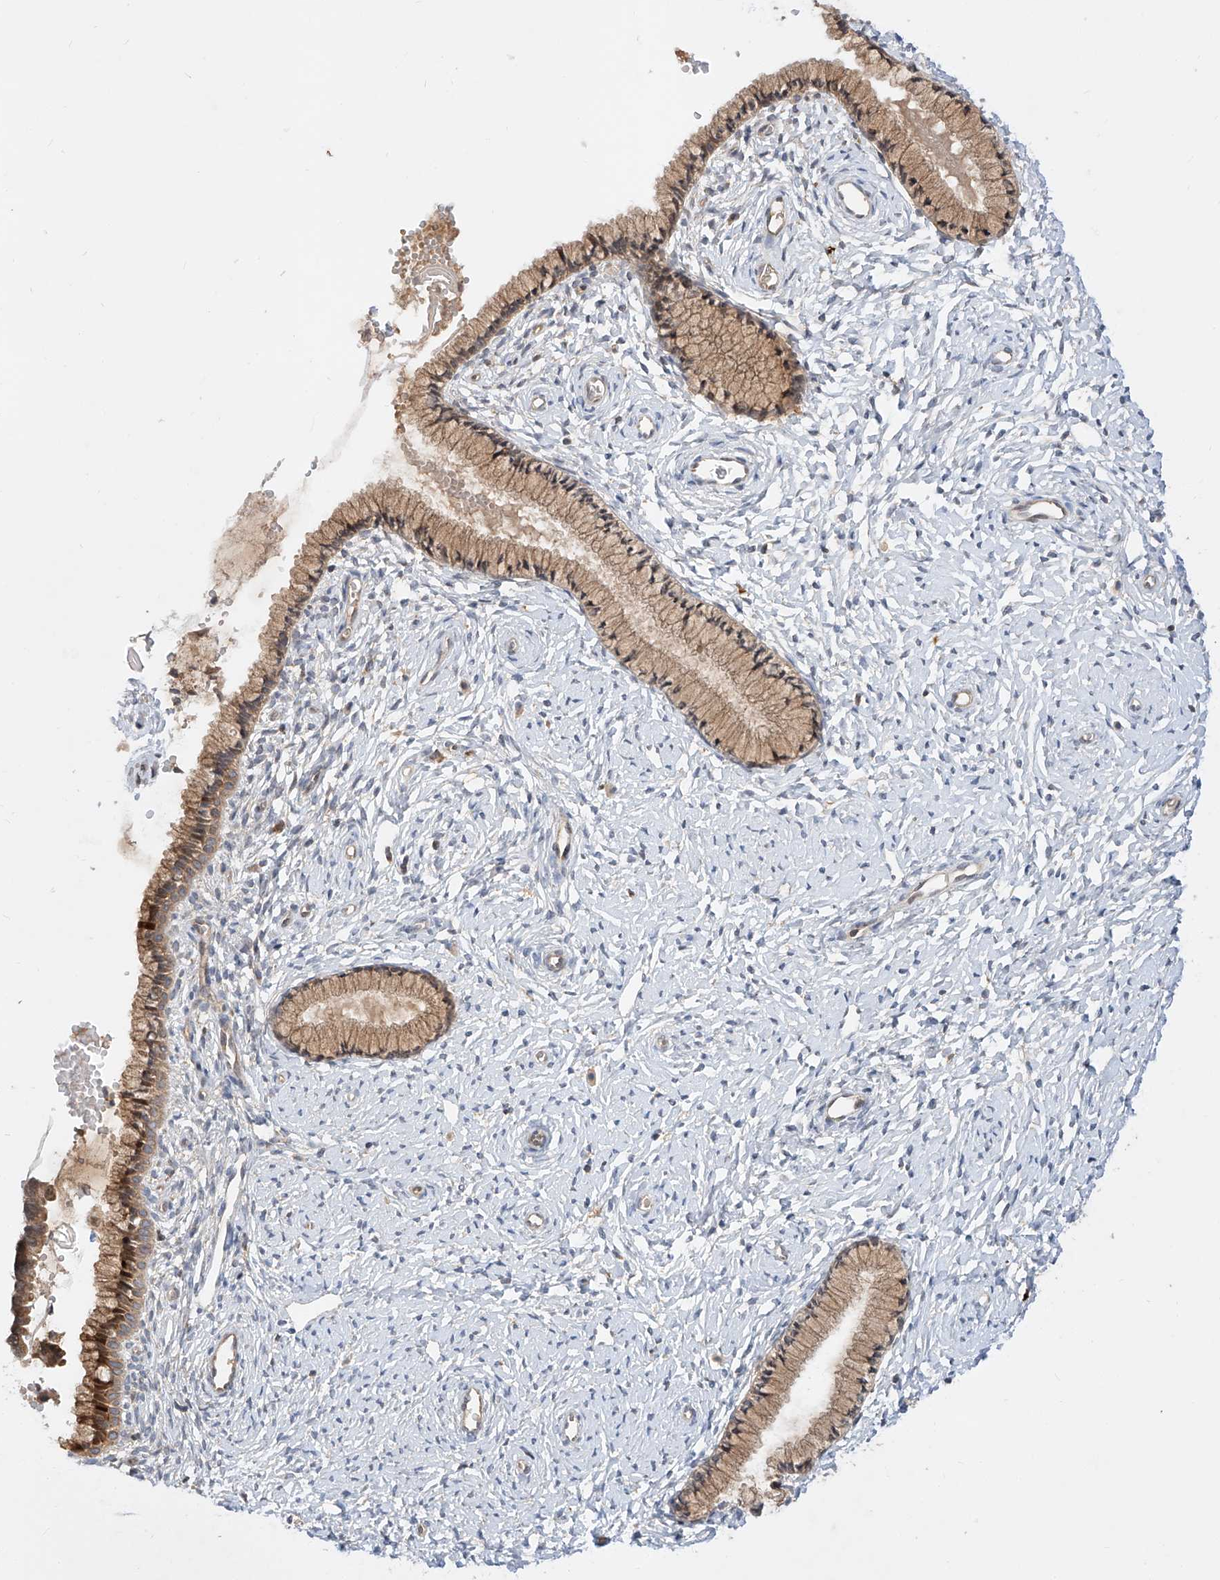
{"staining": {"intensity": "moderate", "quantity": ">75%", "location": "cytoplasmic/membranous"}, "tissue": "cervix", "cell_type": "Glandular cells", "image_type": "normal", "snomed": [{"axis": "morphology", "description": "Normal tissue, NOS"}, {"axis": "topography", "description": "Cervix"}], "caption": "Immunohistochemistry (IHC) (DAB (3,3'-diaminobenzidine)) staining of unremarkable cervix displays moderate cytoplasmic/membranous protein expression in approximately >75% of glandular cells. (DAB (3,3'-diaminobenzidine) = brown stain, brightfield microscopy at high magnification).", "gene": "DIRAS3", "patient": {"sex": "female", "age": 33}}